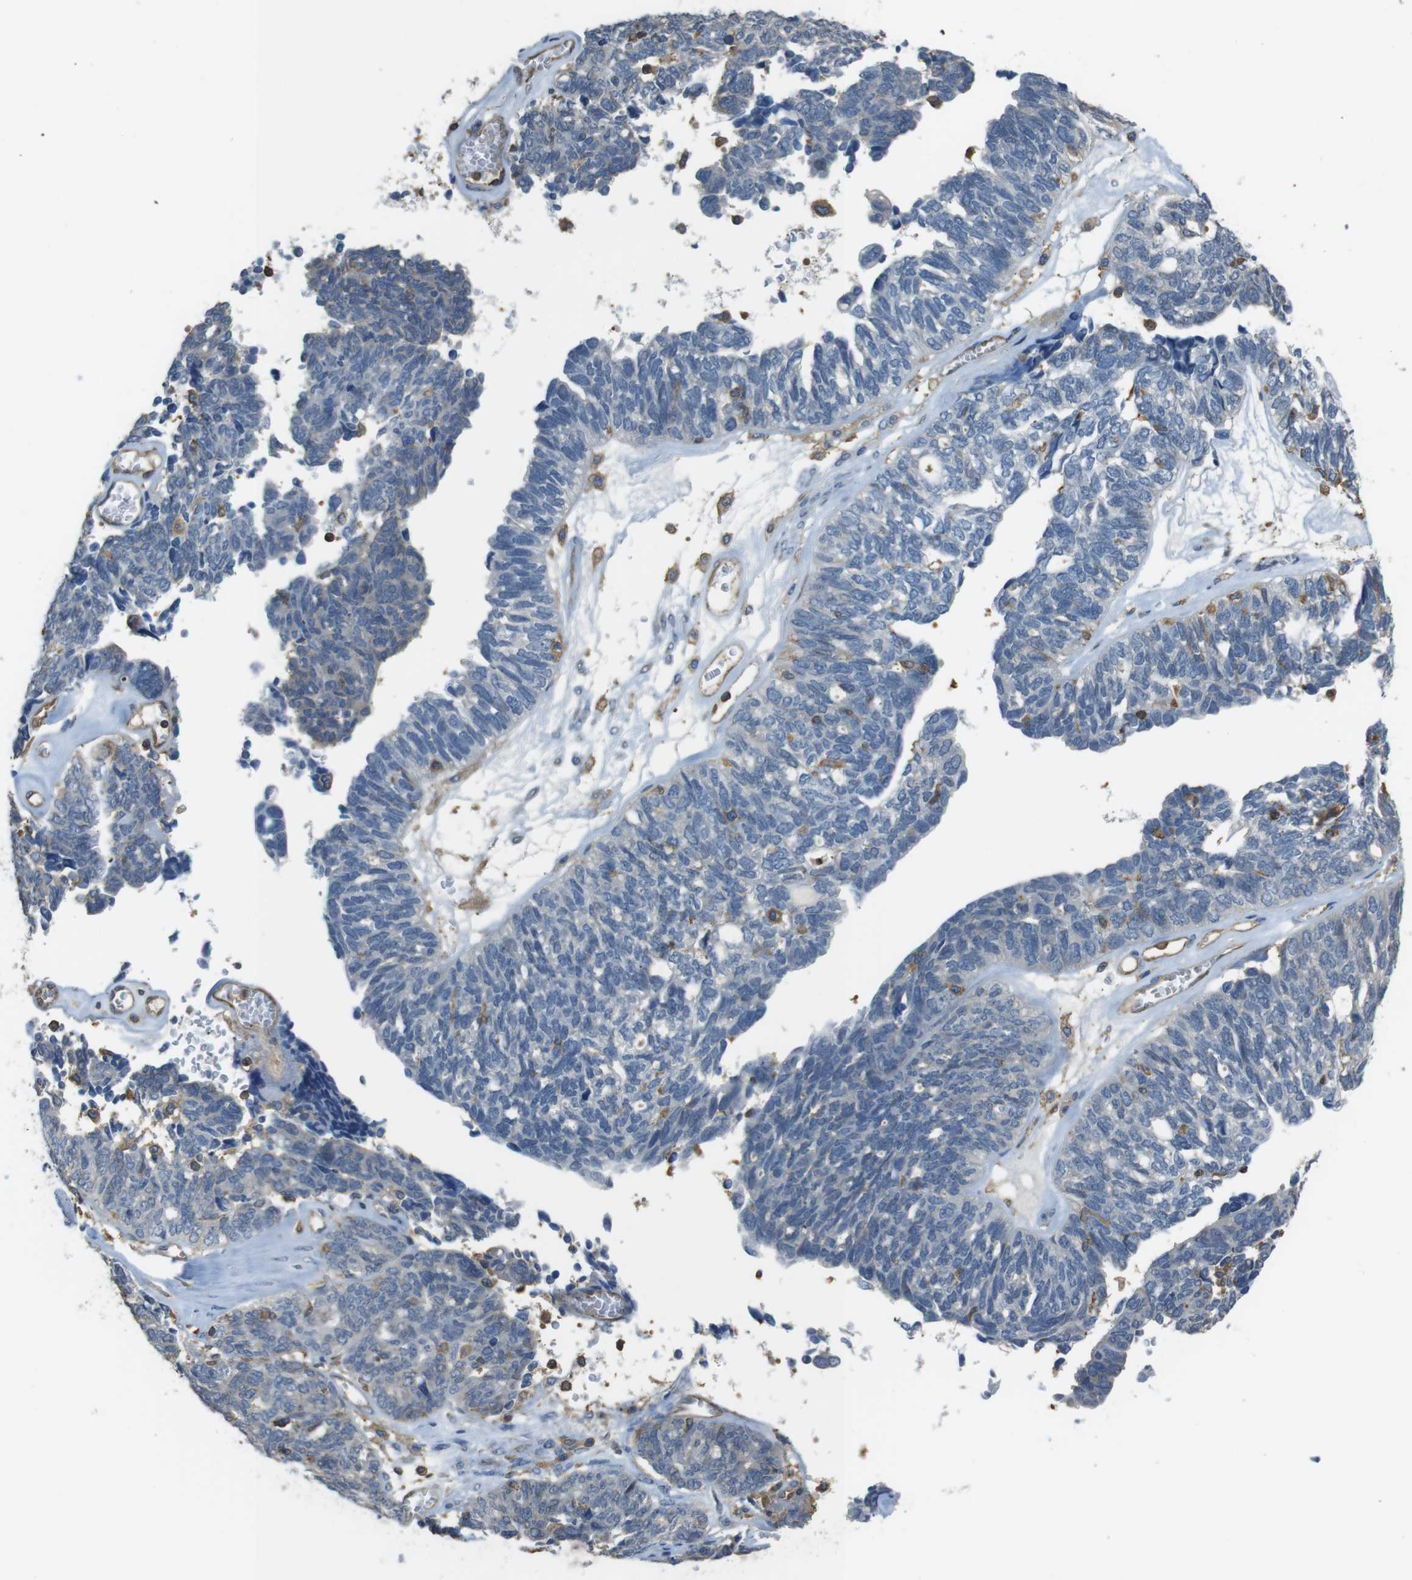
{"staining": {"intensity": "negative", "quantity": "none", "location": "none"}, "tissue": "ovarian cancer", "cell_type": "Tumor cells", "image_type": "cancer", "snomed": [{"axis": "morphology", "description": "Cystadenocarcinoma, serous, NOS"}, {"axis": "topography", "description": "Ovary"}], "caption": "Immunohistochemistry (IHC) histopathology image of human ovarian cancer stained for a protein (brown), which shows no expression in tumor cells.", "gene": "FCAR", "patient": {"sex": "female", "age": 79}}